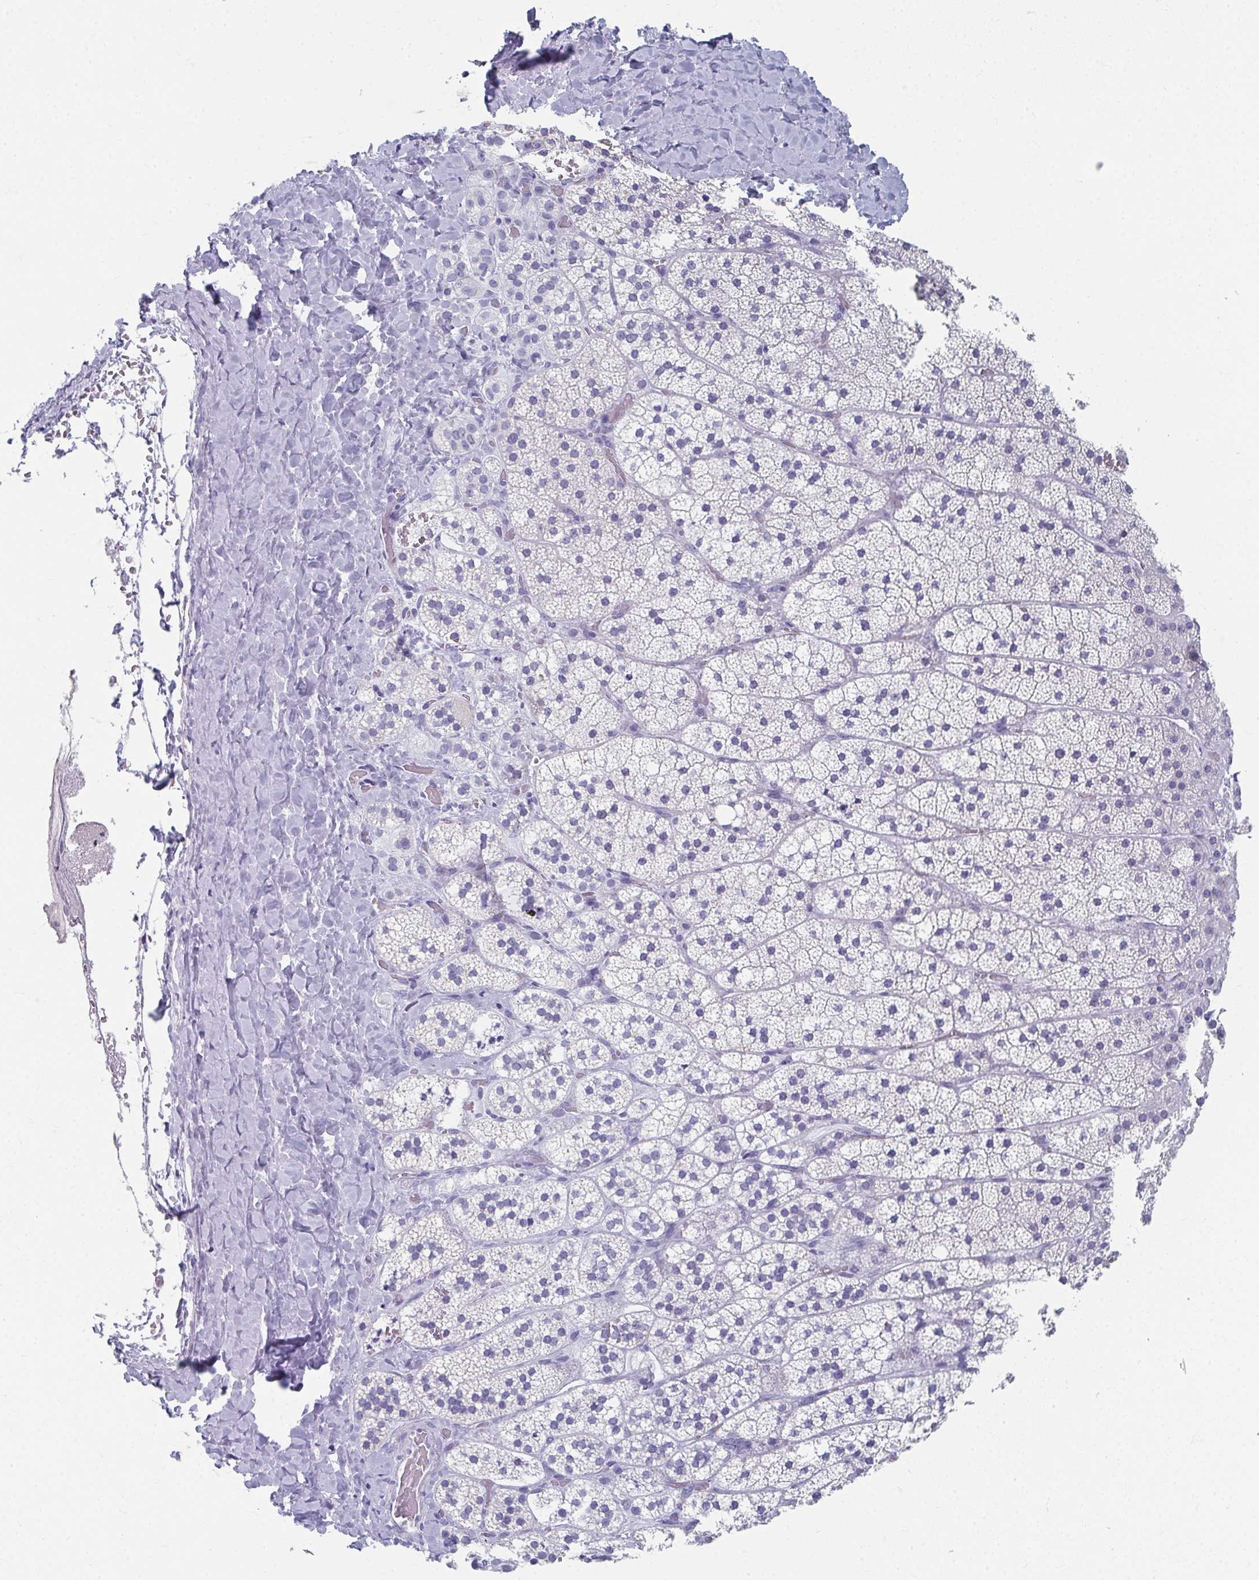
{"staining": {"intensity": "negative", "quantity": "none", "location": "none"}, "tissue": "adrenal gland", "cell_type": "Glandular cells", "image_type": "normal", "snomed": [{"axis": "morphology", "description": "Normal tissue, NOS"}, {"axis": "topography", "description": "Adrenal gland"}], "caption": "Human adrenal gland stained for a protein using immunohistochemistry shows no expression in glandular cells.", "gene": "GHRL", "patient": {"sex": "male", "age": 53}}